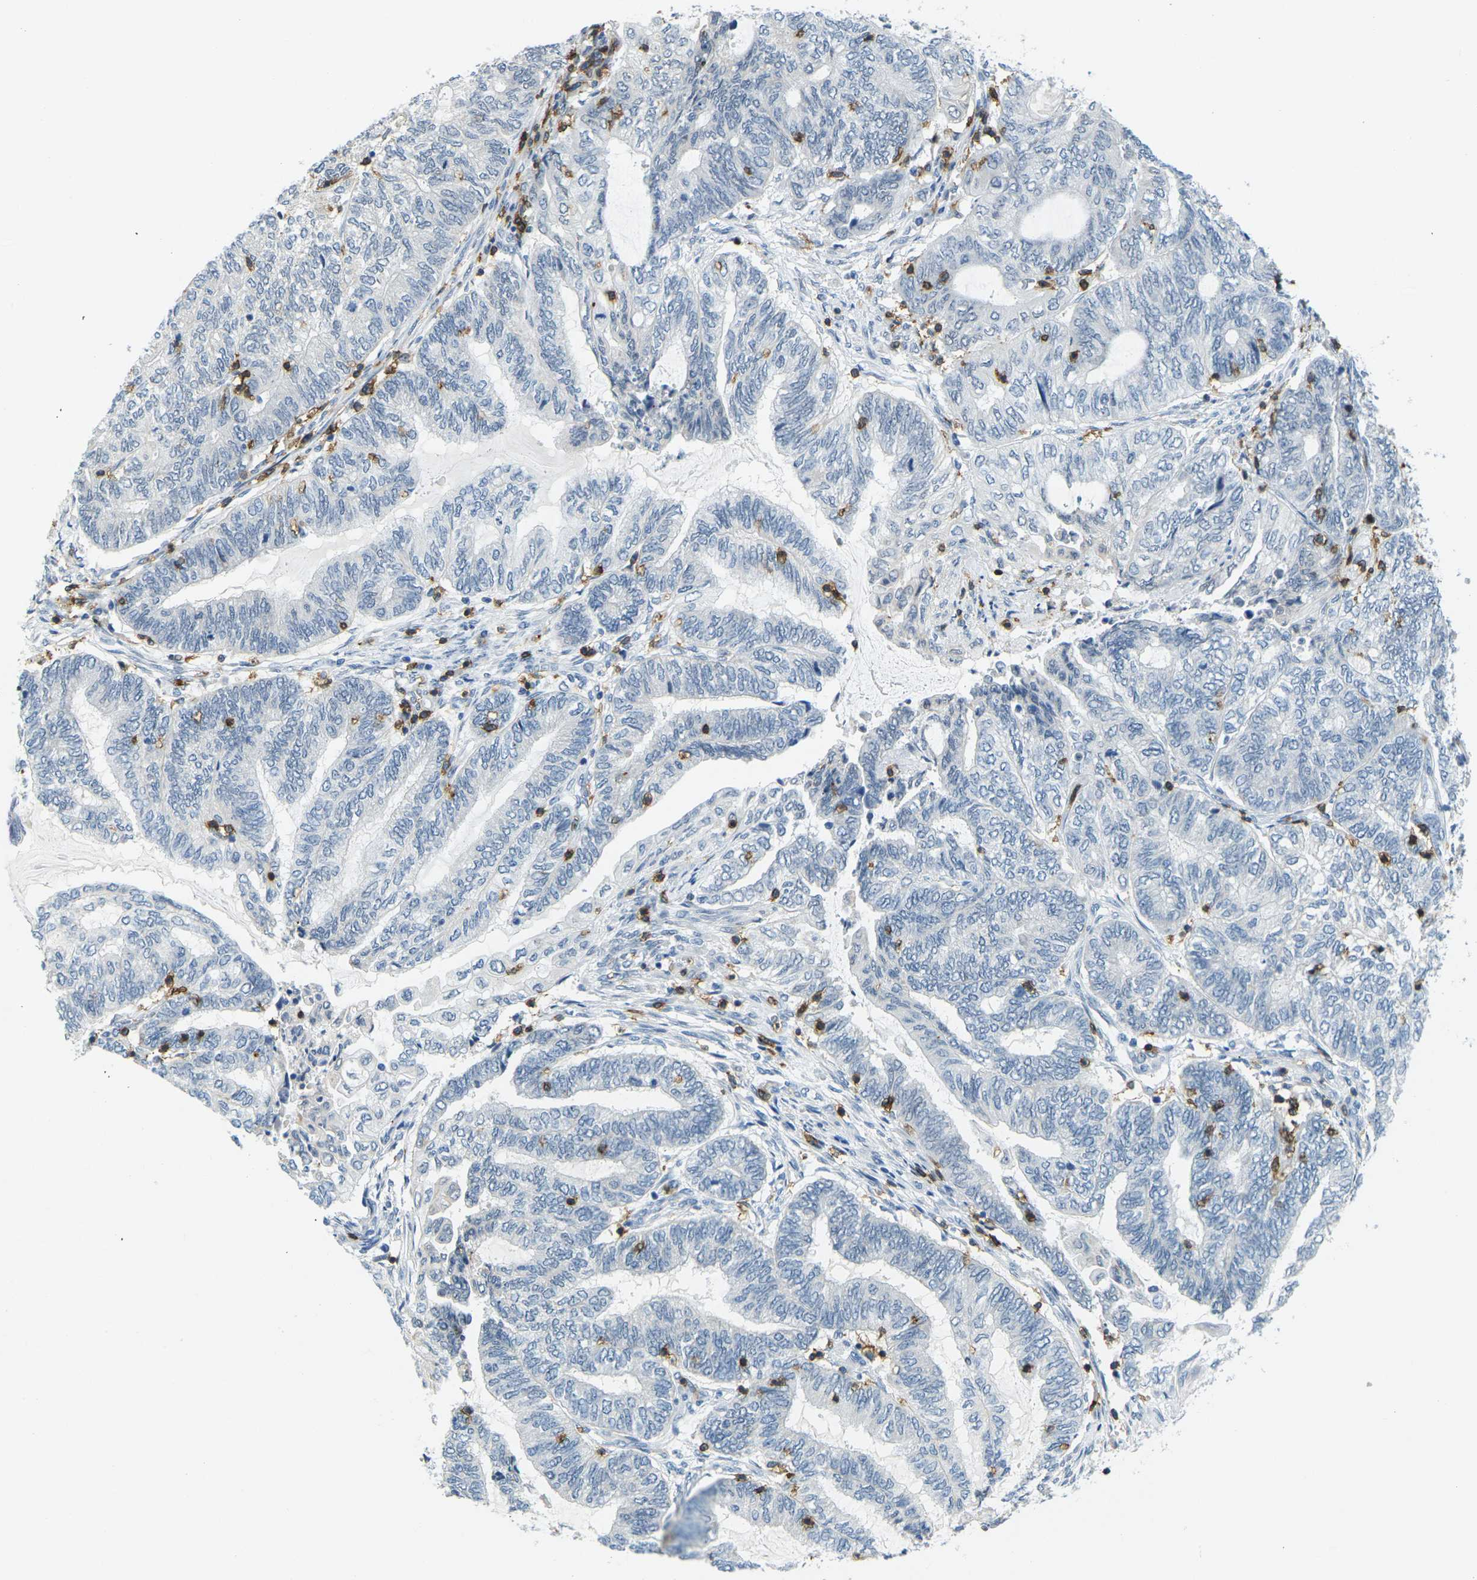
{"staining": {"intensity": "negative", "quantity": "none", "location": "none"}, "tissue": "endometrial cancer", "cell_type": "Tumor cells", "image_type": "cancer", "snomed": [{"axis": "morphology", "description": "Adenocarcinoma, NOS"}, {"axis": "topography", "description": "Uterus"}, {"axis": "topography", "description": "Endometrium"}], "caption": "Immunohistochemical staining of human endometrial cancer (adenocarcinoma) exhibits no significant positivity in tumor cells.", "gene": "CD3D", "patient": {"sex": "female", "age": 70}}